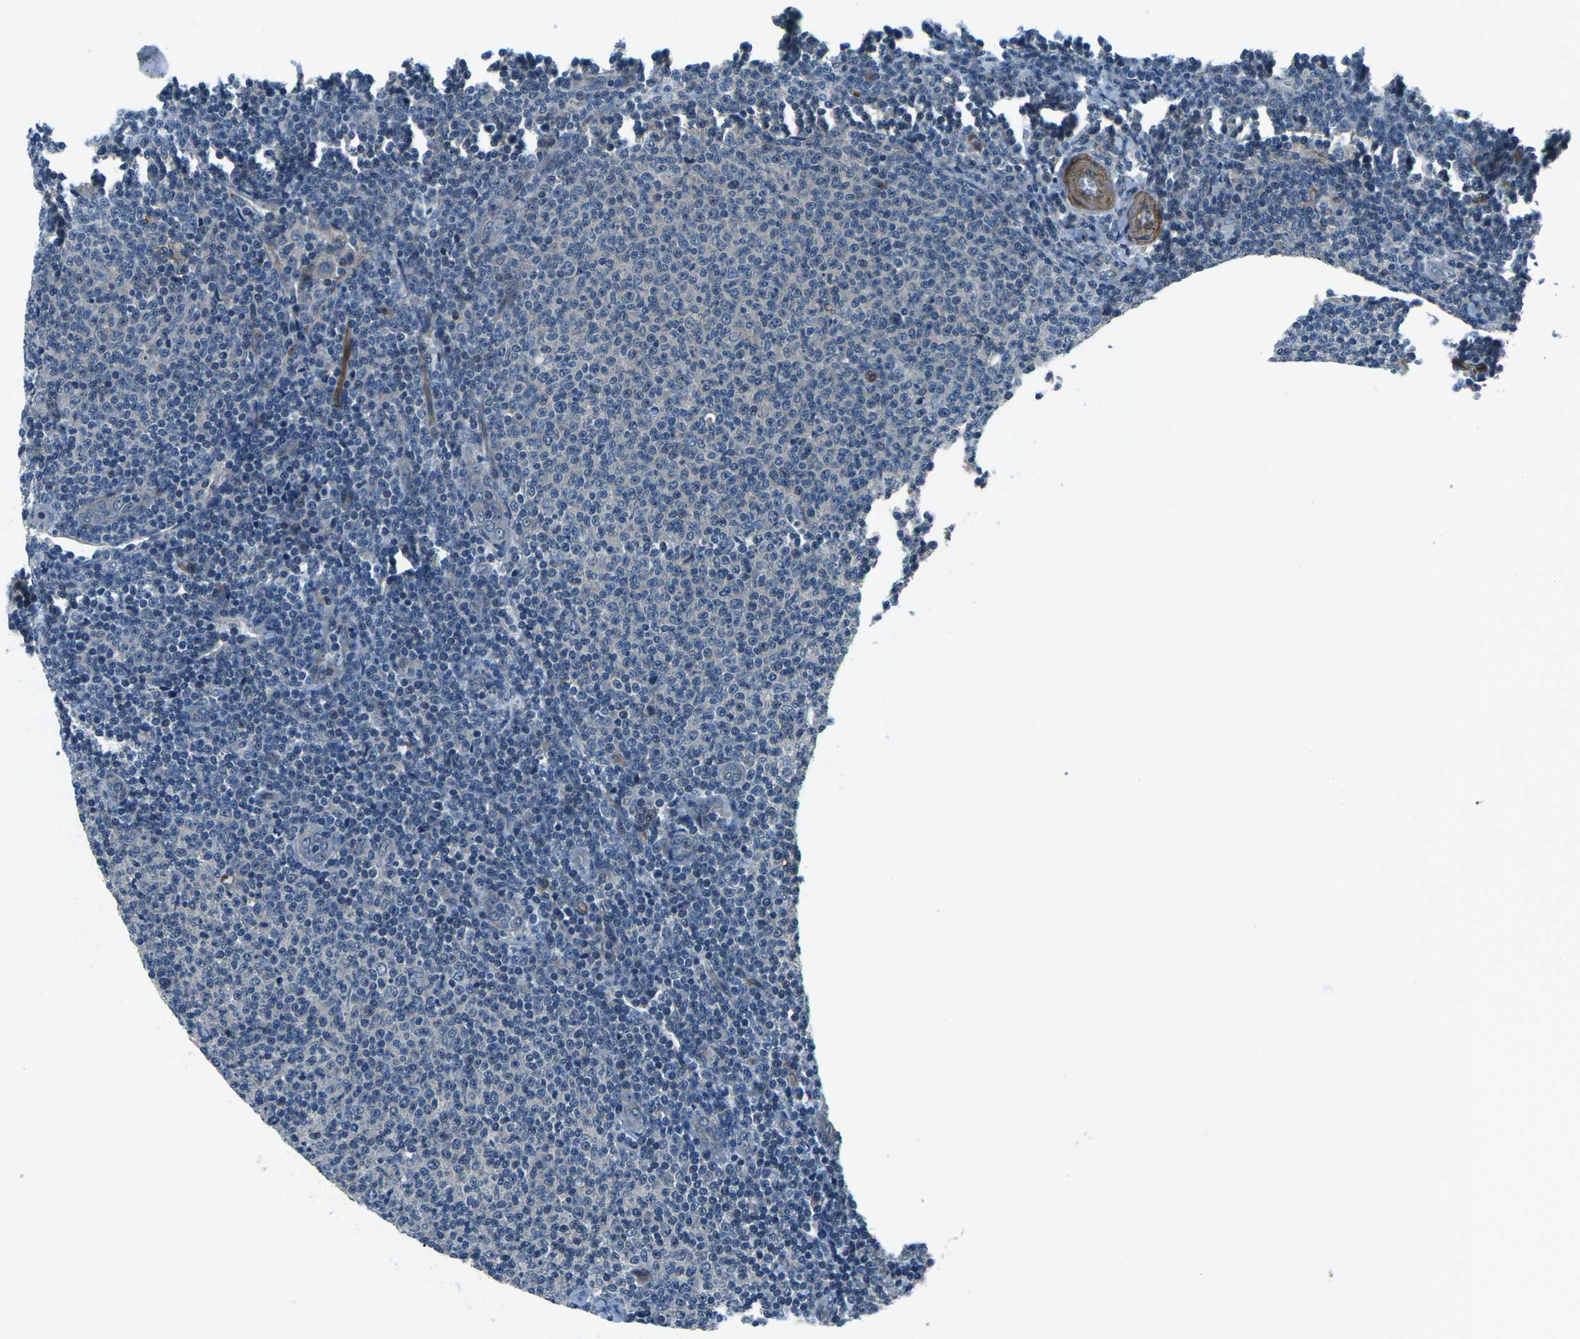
{"staining": {"intensity": "negative", "quantity": "none", "location": "none"}, "tissue": "lymphoma", "cell_type": "Tumor cells", "image_type": "cancer", "snomed": [{"axis": "morphology", "description": "Malignant lymphoma, non-Hodgkin's type, Low grade"}, {"axis": "topography", "description": "Lymph node"}], "caption": "Lymphoma was stained to show a protein in brown. There is no significant staining in tumor cells.", "gene": "AFAP1", "patient": {"sex": "male", "age": 66}}